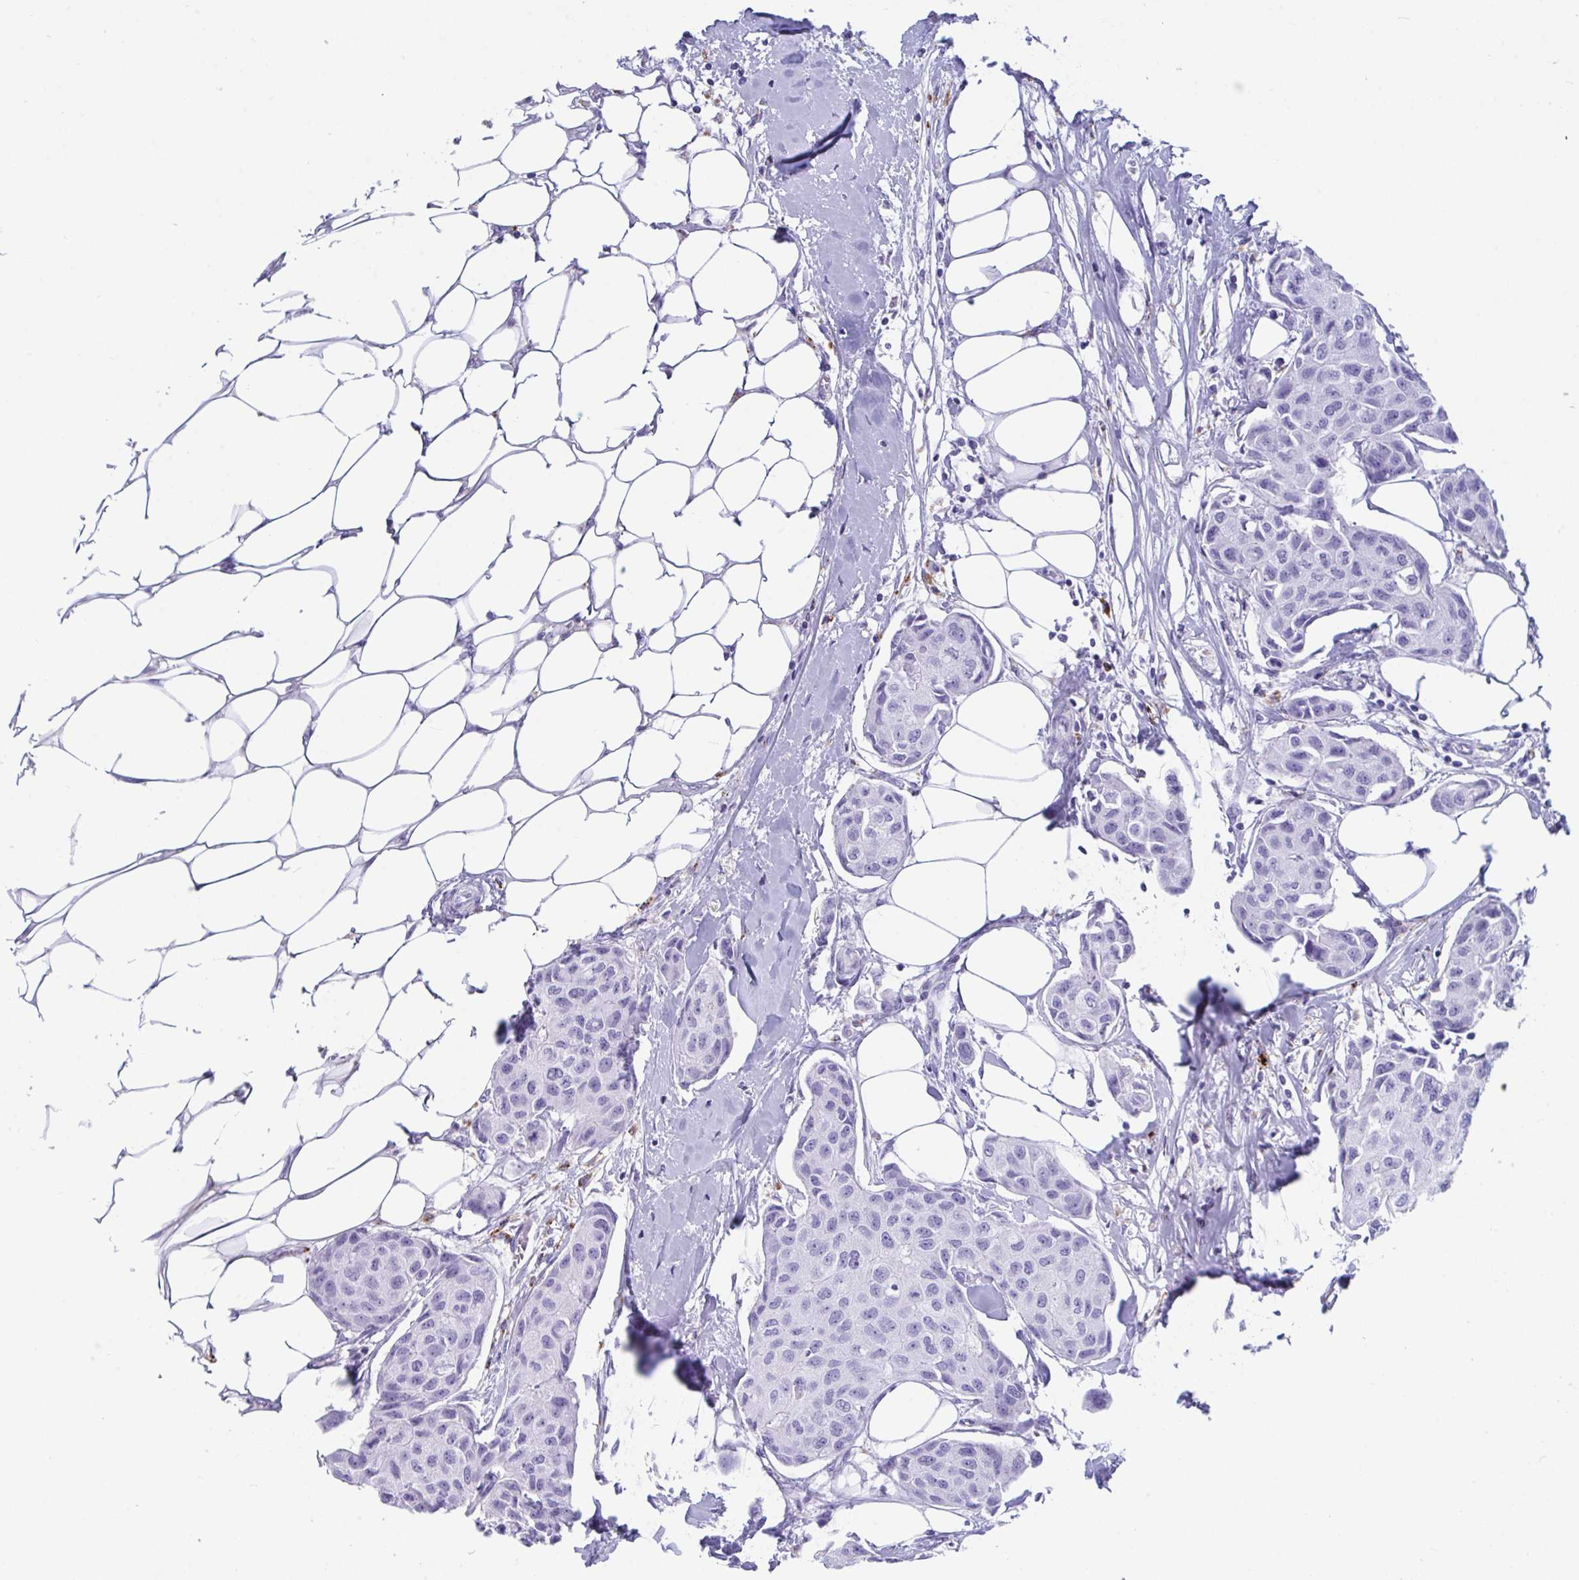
{"staining": {"intensity": "negative", "quantity": "none", "location": "none"}, "tissue": "breast cancer", "cell_type": "Tumor cells", "image_type": "cancer", "snomed": [{"axis": "morphology", "description": "Duct carcinoma"}, {"axis": "topography", "description": "Breast"}, {"axis": "topography", "description": "Lymph node"}], "caption": "Breast cancer stained for a protein using IHC exhibits no staining tumor cells.", "gene": "CPVL", "patient": {"sex": "female", "age": 80}}